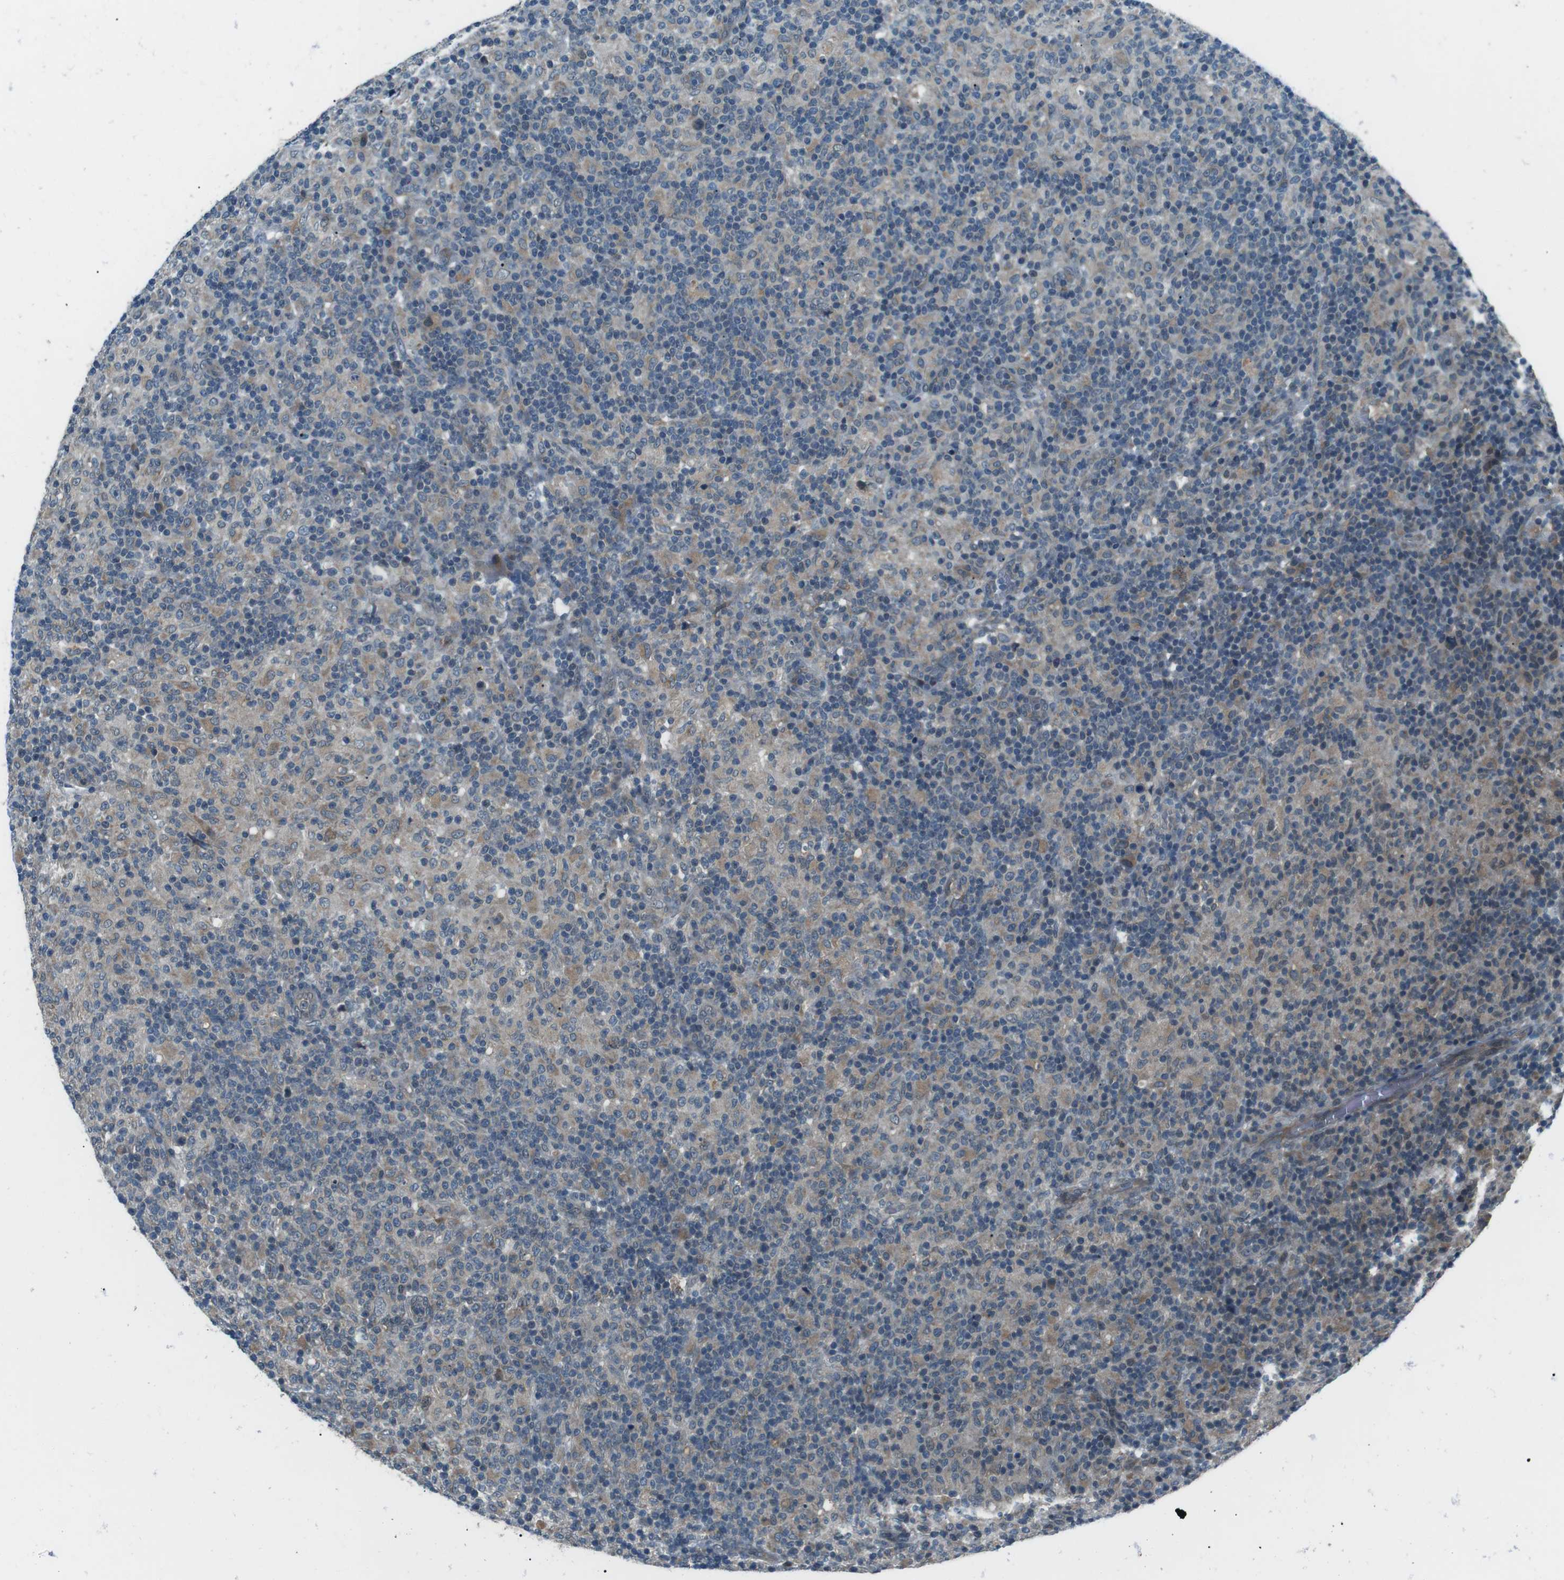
{"staining": {"intensity": "weak", "quantity": "25%-75%", "location": "cytoplasmic/membranous"}, "tissue": "lymphoma", "cell_type": "Tumor cells", "image_type": "cancer", "snomed": [{"axis": "morphology", "description": "Hodgkin's disease, NOS"}, {"axis": "topography", "description": "Lymph node"}], "caption": "Hodgkin's disease stained for a protein (brown) reveals weak cytoplasmic/membranous positive staining in about 25%-75% of tumor cells.", "gene": "LRIG2", "patient": {"sex": "male", "age": 70}}